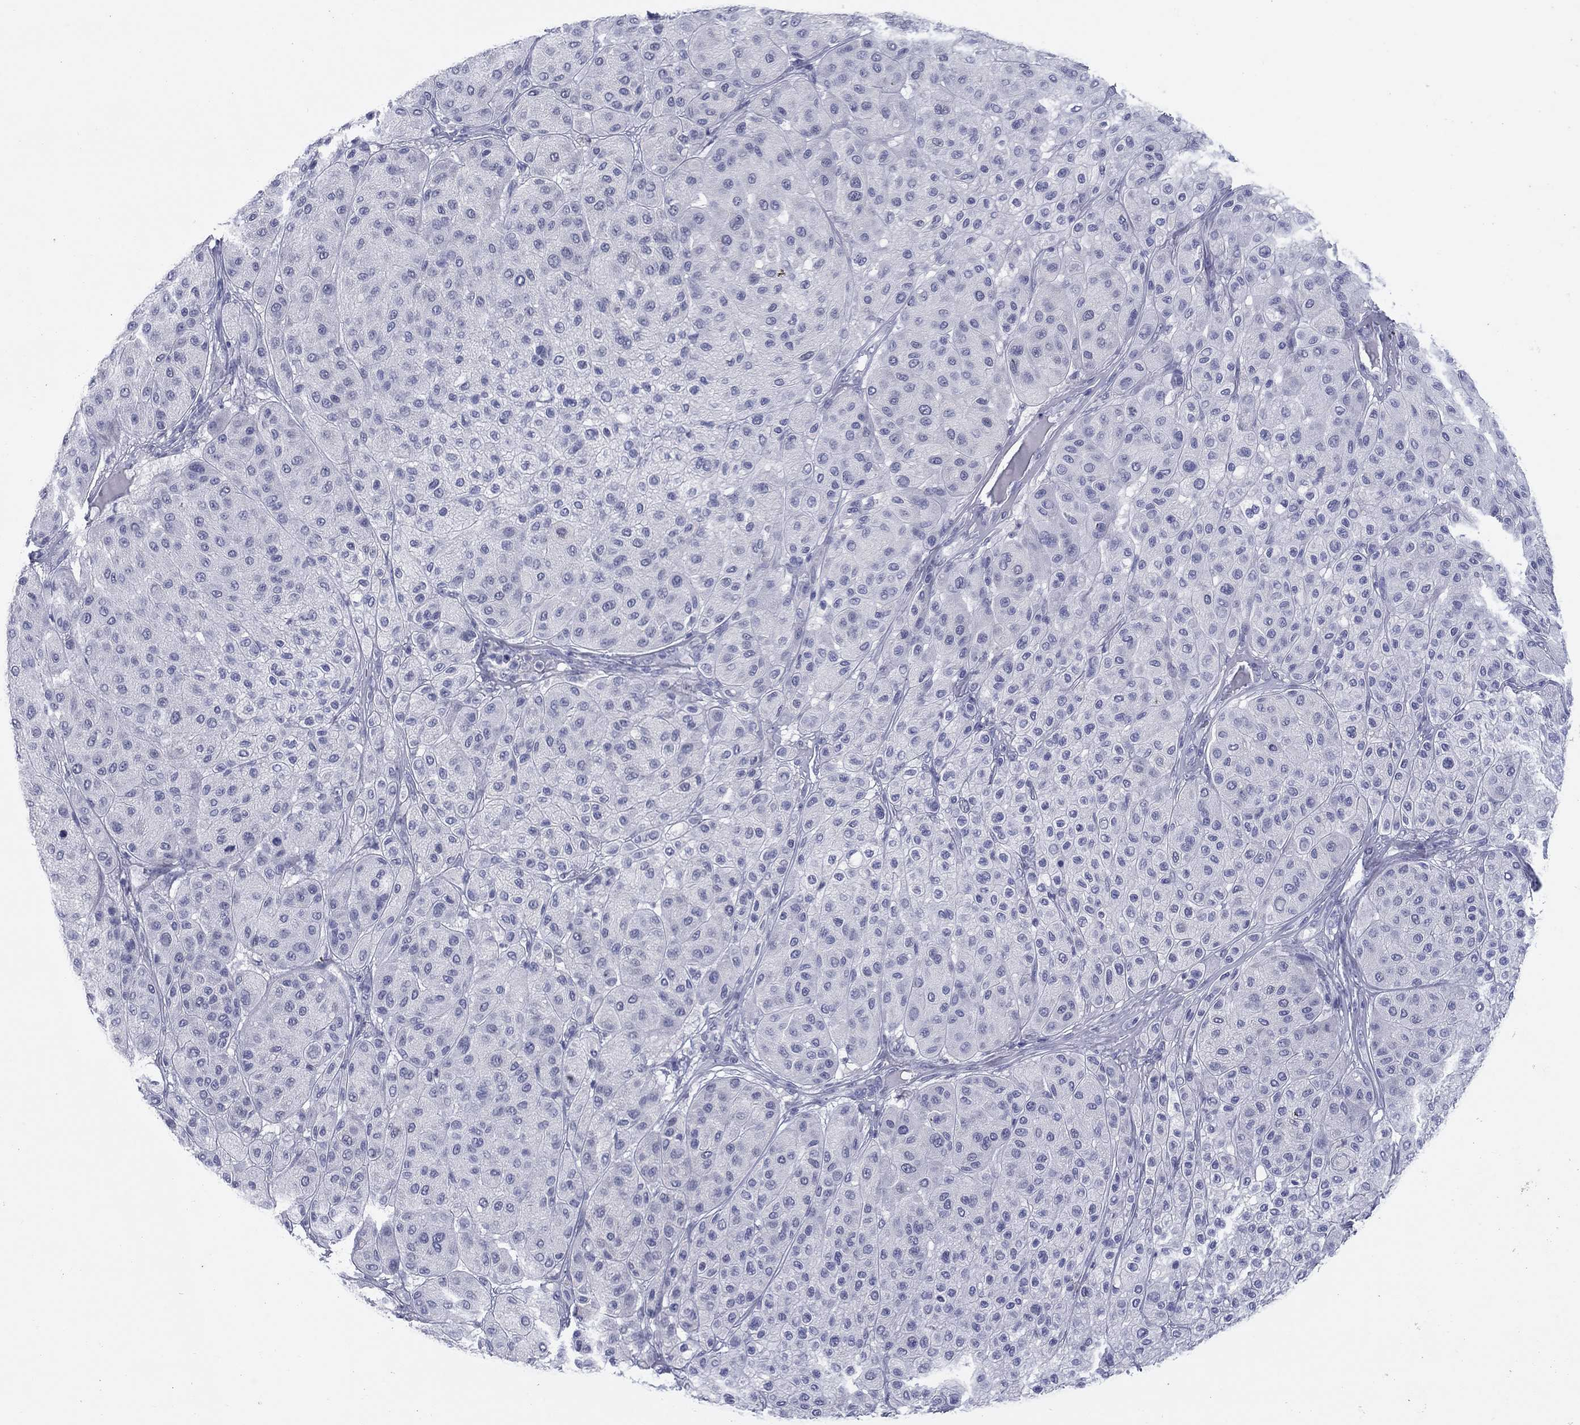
{"staining": {"intensity": "negative", "quantity": "none", "location": "none"}, "tissue": "melanoma", "cell_type": "Tumor cells", "image_type": "cancer", "snomed": [{"axis": "morphology", "description": "Malignant melanoma, Metastatic site"}, {"axis": "topography", "description": "Smooth muscle"}], "caption": "IHC image of human melanoma stained for a protein (brown), which reveals no staining in tumor cells.", "gene": "KRT75", "patient": {"sex": "male", "age": 41}}